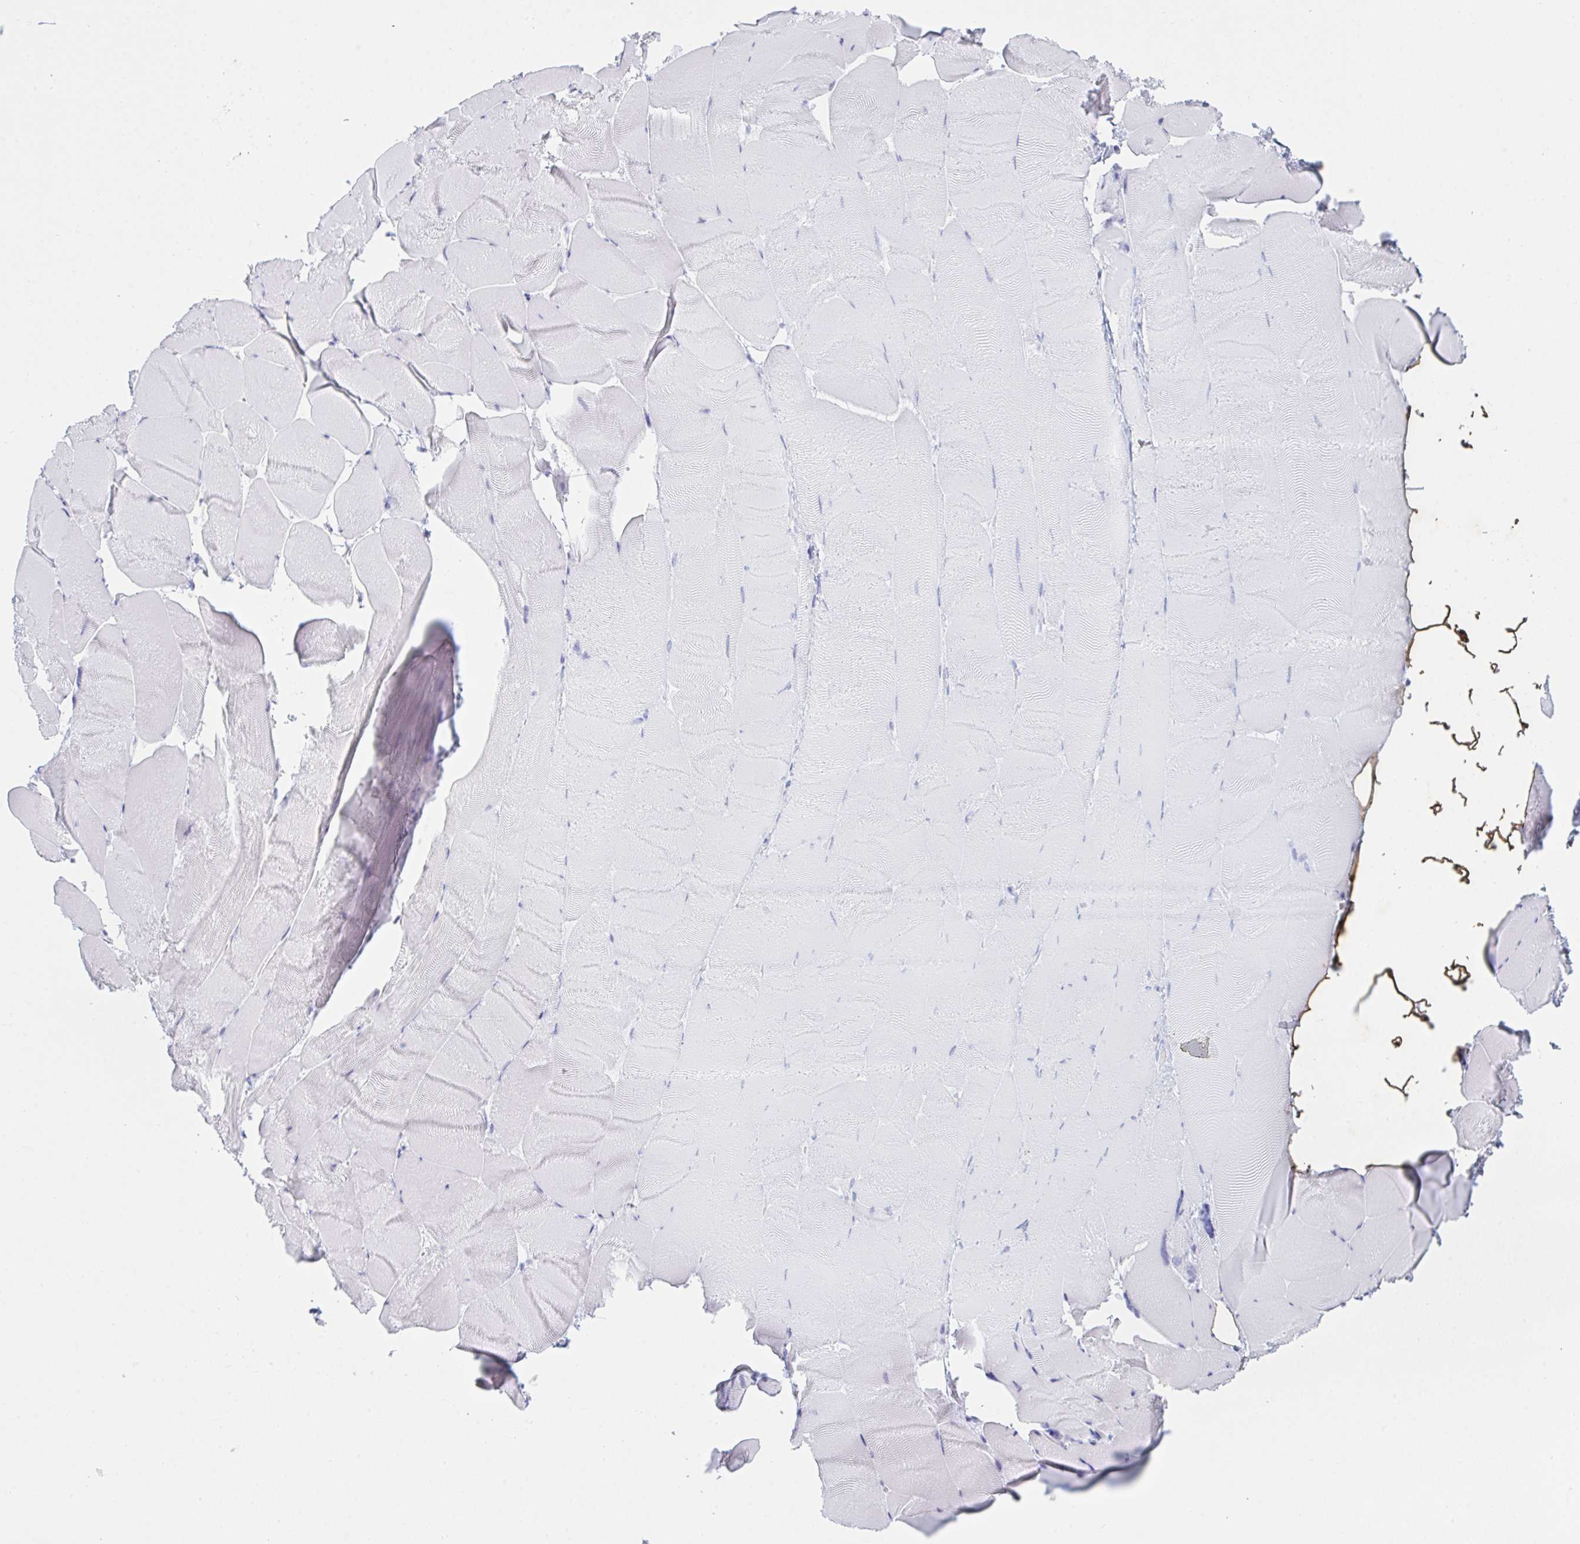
{"staining": {"intensity": "negative", "quantity": "none", "location": "none"}, "tissue": "skeletal muscle", "cell_type": "Myocytes", "image_type": "normal", "snomed": [{"axis": "morphology", "description": "Normal tissue, NOS"}, {"axis": "topography", "description": "Skeletal muscle"}], "caption": "Myocytes are negative for protein expression in normal human skeletal muscle. (Stains: DAB (3,3'-diaminobenzidine) immunohistochemistry (IHC) with hematoxylin counter stain, Microscopy: brightfield microscopy at high magnification).", "gene": "MYO1F", "patient": {"sex": "female", "age": 64}}